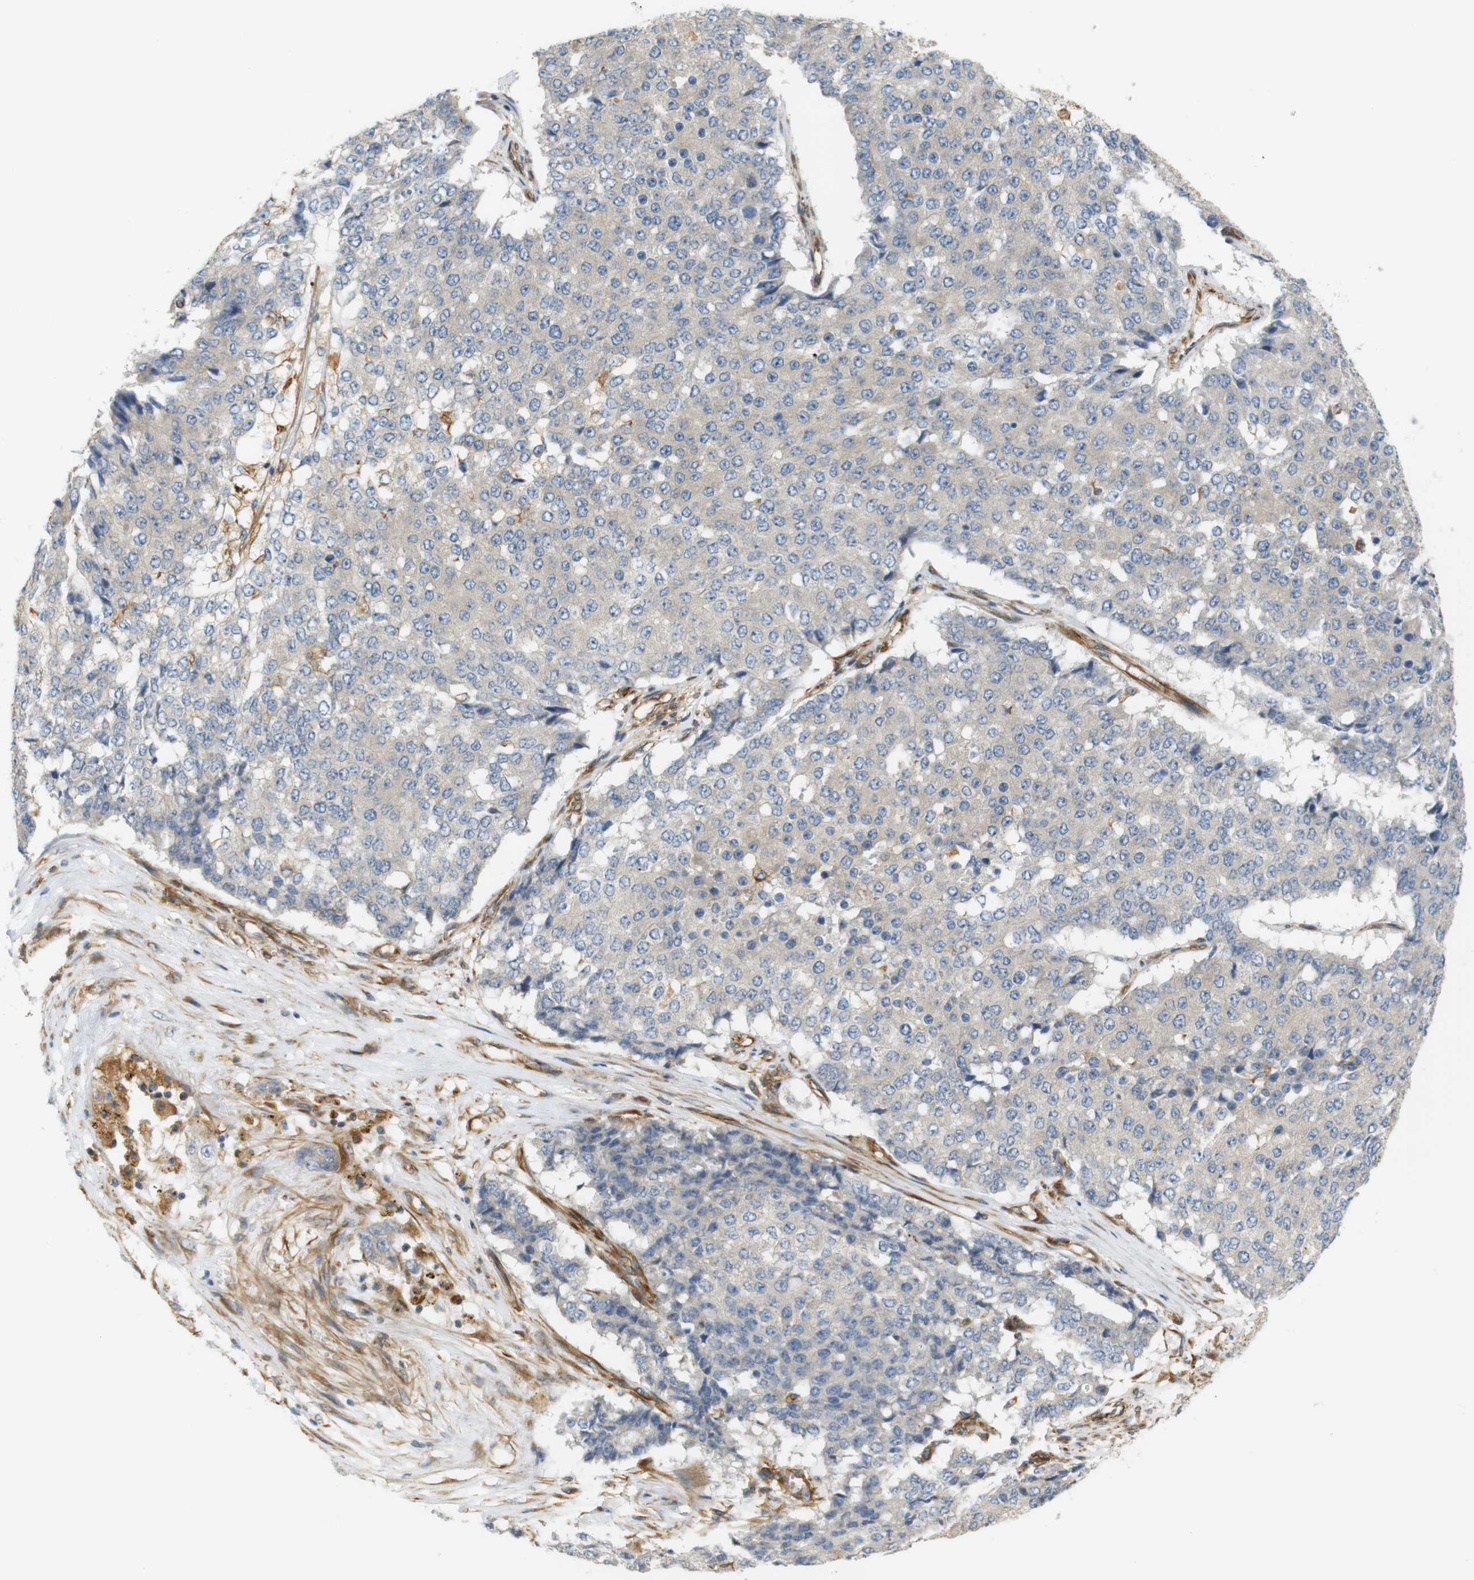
{"staining": {"intensity": "negative", "quantity": "none", "location": "none"}, "tissue": "pancreatic cancer", "cell_type": "Tumor cells", "image_type": "cancer", "snomed": [{"axis": "morphology", "description": "Adenocarcinoma, NOS"}, {"axis": "topography", "description": "Pancreas"}], "caption": "A micrograph of pancreatic adenocarcinoma stained for a protein demonstrates no brown staining in tumor cells. The staining was performed using DAB to visualize the protein expression in brown, while the nuclei were stained in blue with hematoxylin (Magnification: 20x).", "gene": "CYTH3", "patient": {"sex": "male", "age": 50}}